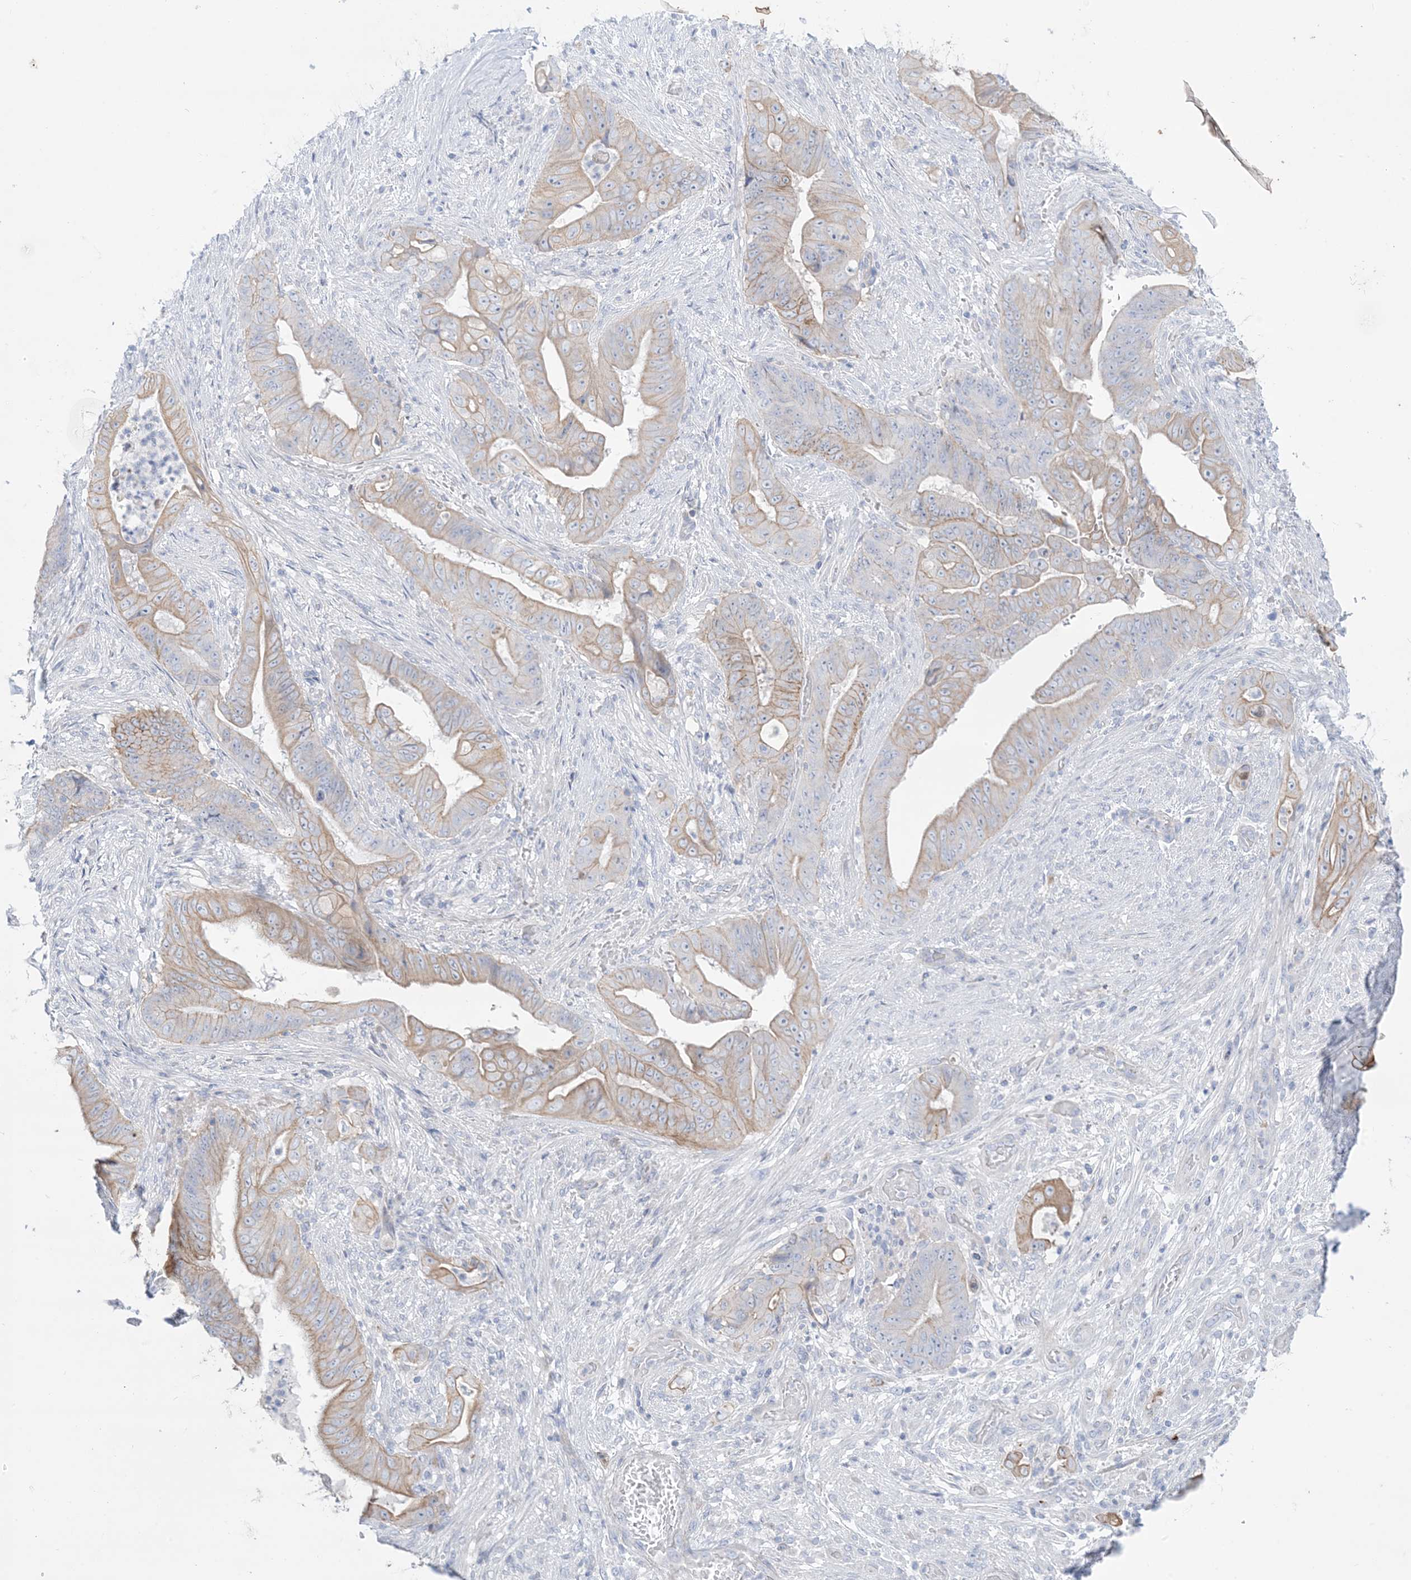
{"staining": {"intensity": "weak", "quantity": "25%-75%", "location": "cytoplasmic/membranous"}, "tissue": "stomach cancer", "cell_type": "Tumor cells", "image_type": "cancer", "snomed": [{"axis": "morphology", "description": "Adenocarcinoma, NOS"}, {"axis": "topography", "description": "Stomach"}], "caption": "DAB (3,3'-diaminobenzidine) immunohistochemical staining of stomach cancer reveals weak cytoplasmic/membranous protein staining in approximately 25%-75% of tumor cells.", "gene": "ATP11C", "patient": {"sex": "female", "age": 73}}